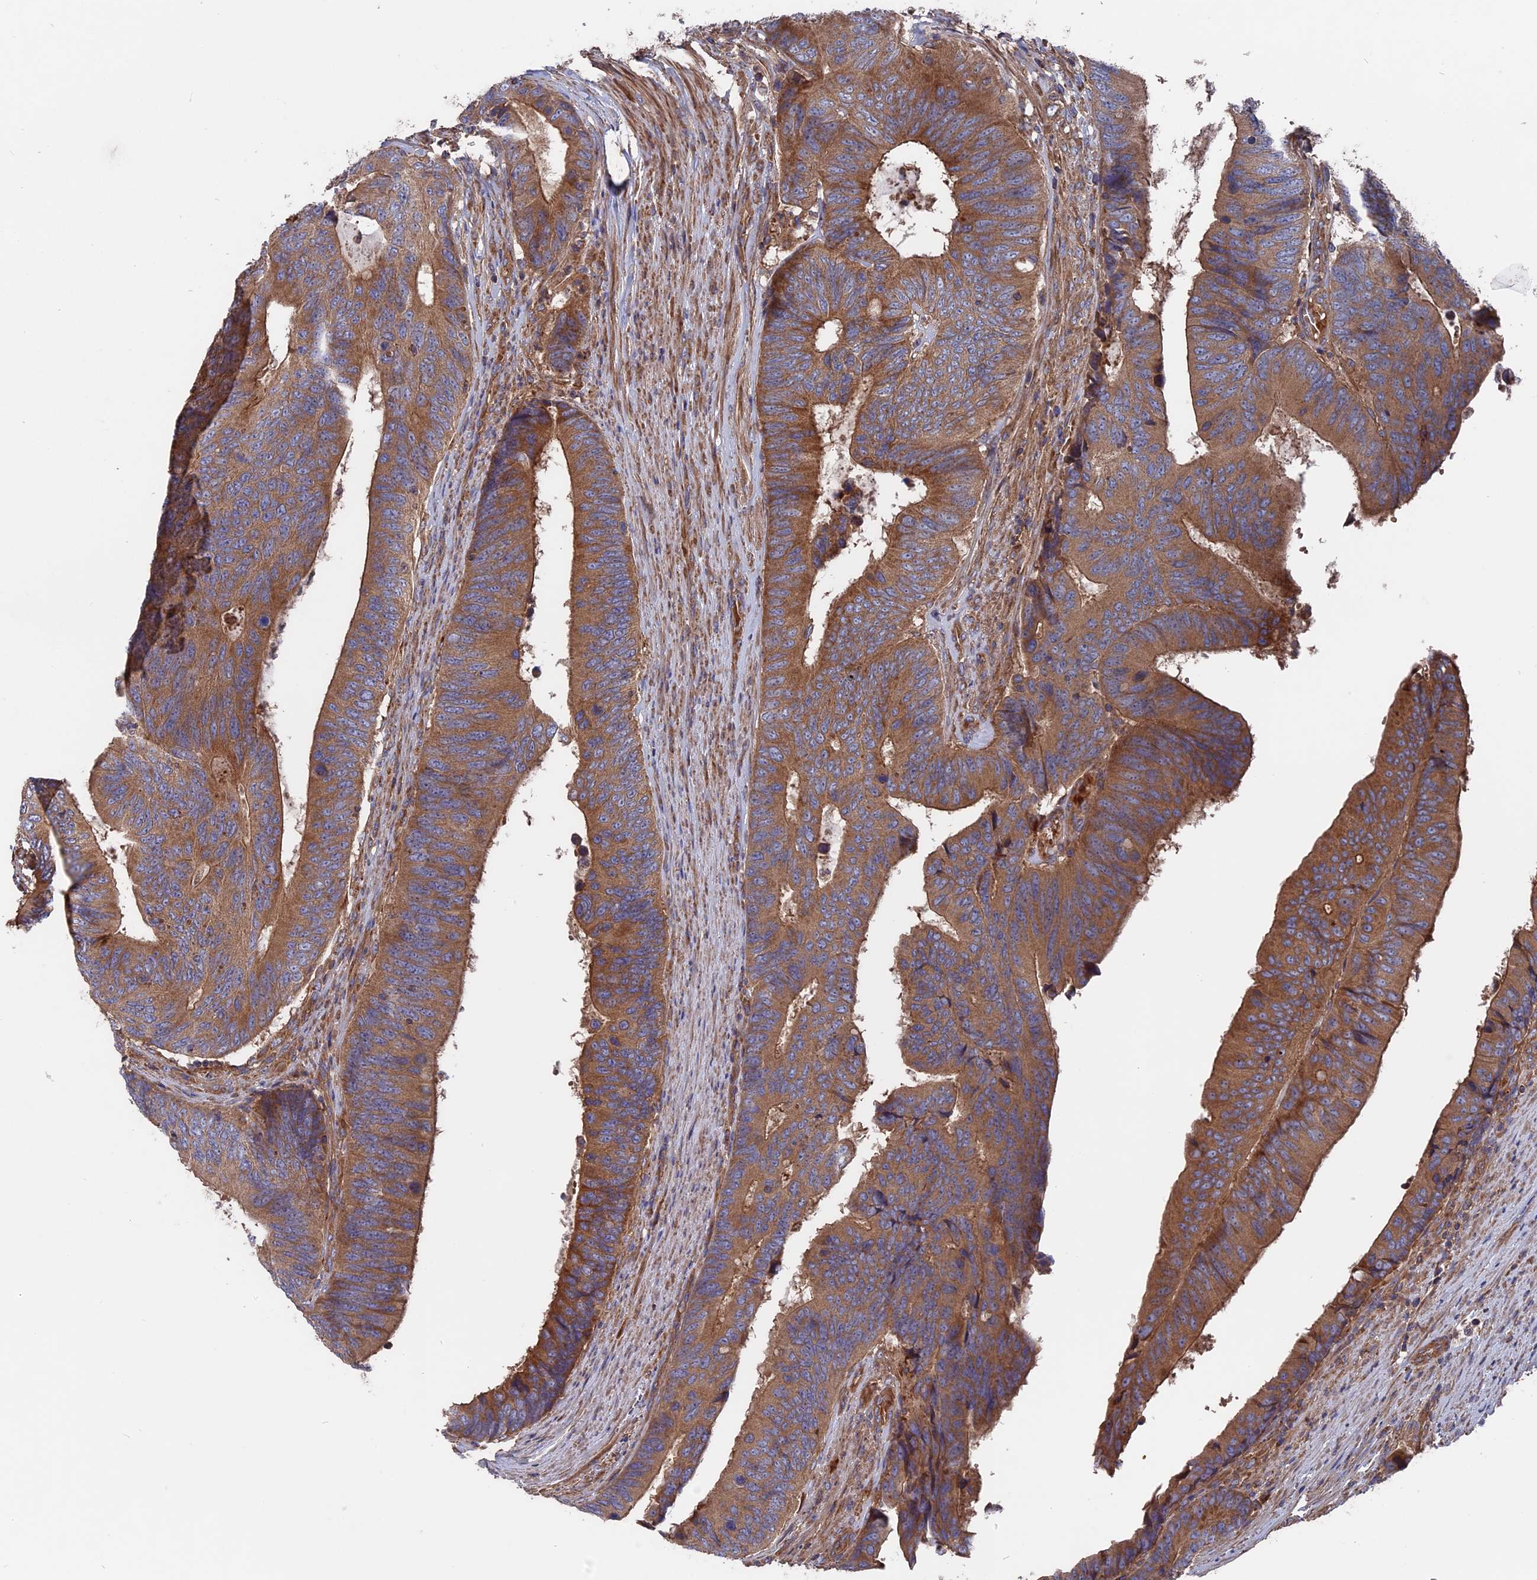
{"staining": {"intensity": "moderate", "quantity": ">75%", "location": "cytoplasmic/membranous"}, "tissue": "colorectal cancer", "cell_type": "Tumor cells", "image_type": "cancer", "snomed": [{"axis": "morphology", "description": "Adenocarcinoma, NOS"}, {"axis": "topography", "description": "Colon"}], "caption": "Colorectal cancer (adenocarcinoma) stained for a protein exhibits moderate cytoplasmic/membranous positivity in tumor cells.", "gene": "TELO2", "patient": {"sex": "male", "age": 87}}